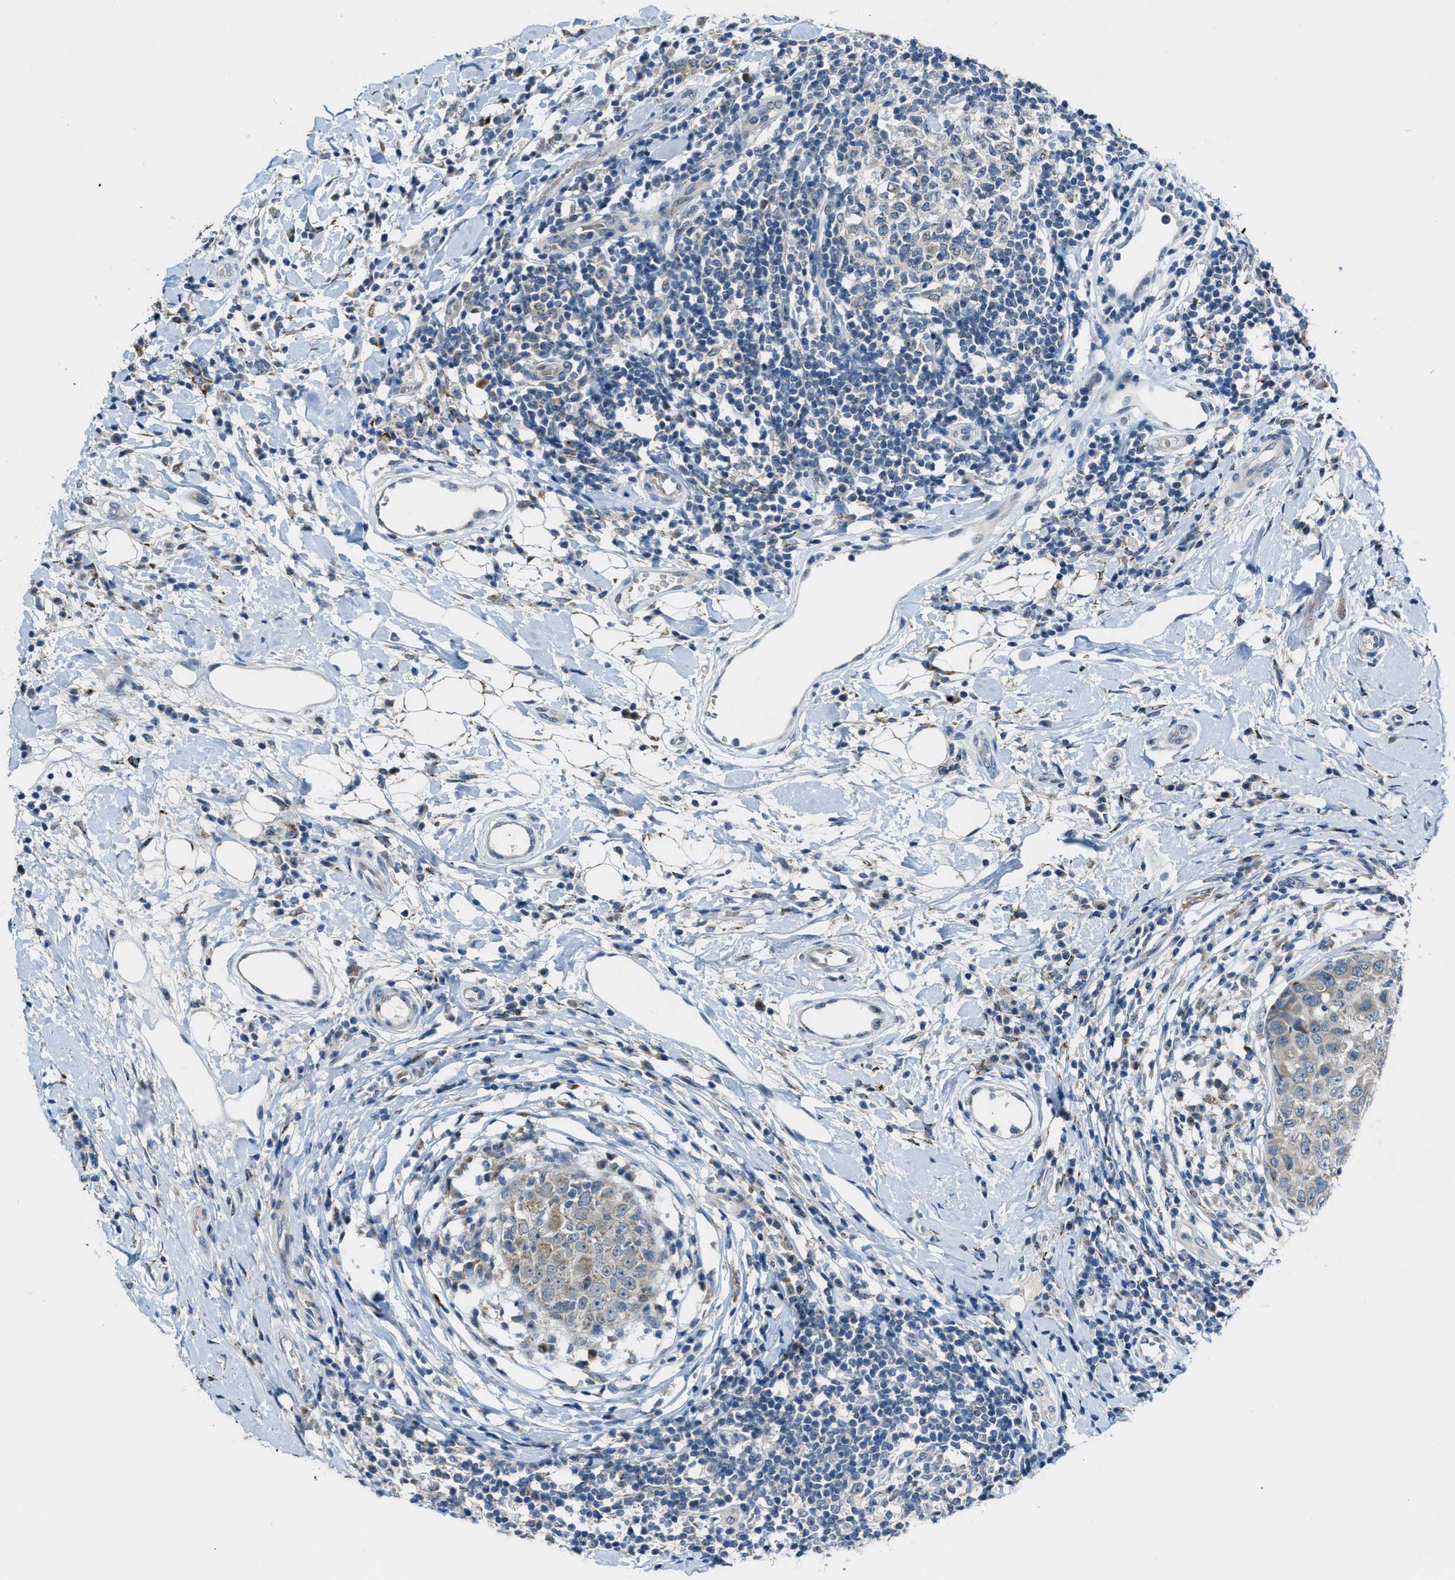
{"staining": {"intensity": "negative", "quantity": "none", "location": "none"}, "tissue": "breast cancer", "cell_type": "Tumor cells", "image_type": "cancer", "snomed": [{"axis": "morphology", "description": "Duct carcinoma"}, {"axis": "topography", "description": "Breast"}], "caption": "DAB (3,3'-diaminobenzidine) immunohistochemical staining of human breast cancer shows no significant positivity in tumor cells.", "gene": "CDON", "patient": {"sex": "female", "age": 27}}